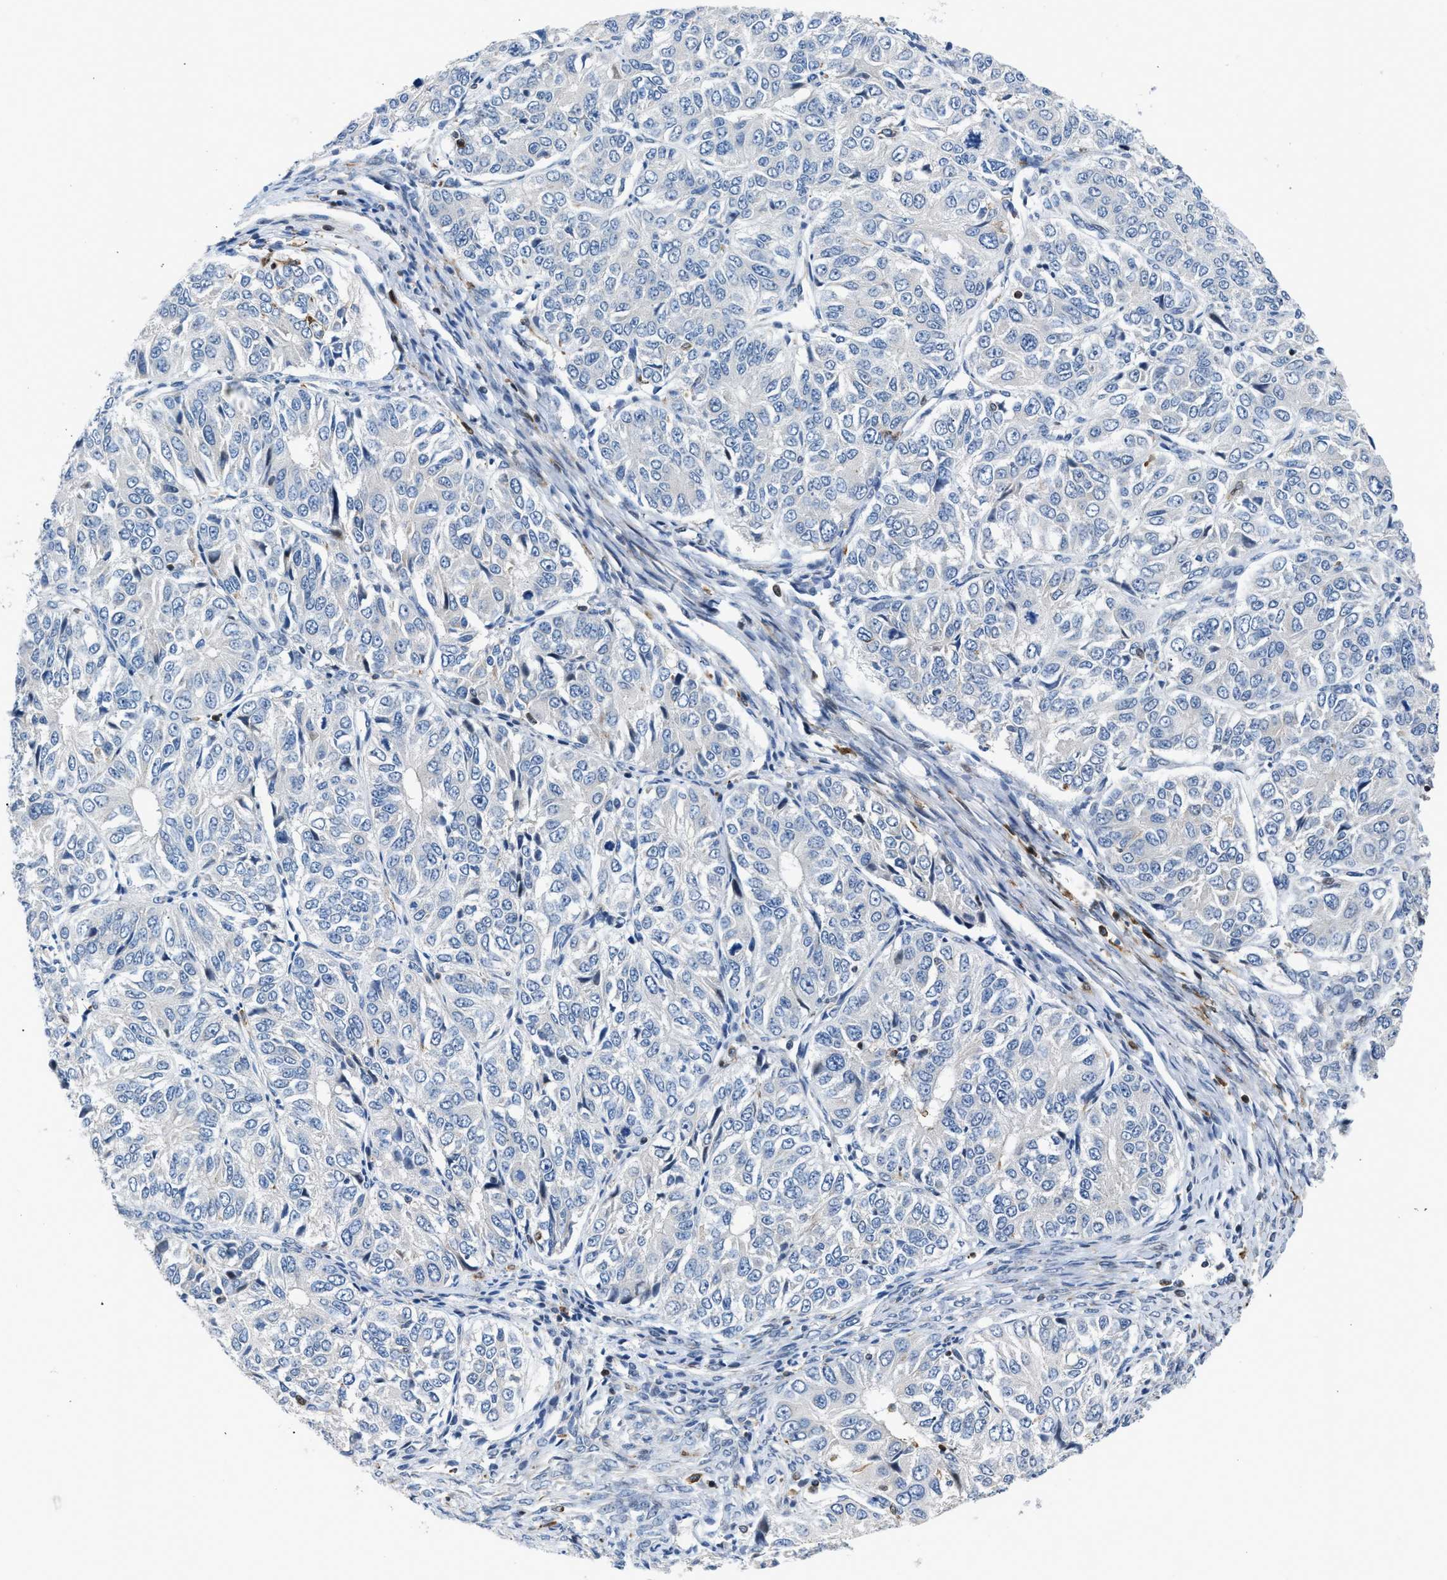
{"staining": {"intensity": "negative", "quantity": "none", "location": "none"}, "tissue": "ovarian cancer", "cell_type": "Tumor cells", "image_type": "cancer", "snomed": [{"axis": "morphology", "description": "Carcinoma, endometroid"}, {"axis": "topography", "description": "Ovary"}], "caption": "The immunohistochemistry photomicrograph has no significant staining in tumor cells of ovarian endometroid carcinoma tissue.", "gene": "ATP9A", "patient": {"sex": "female", "age": 51}}